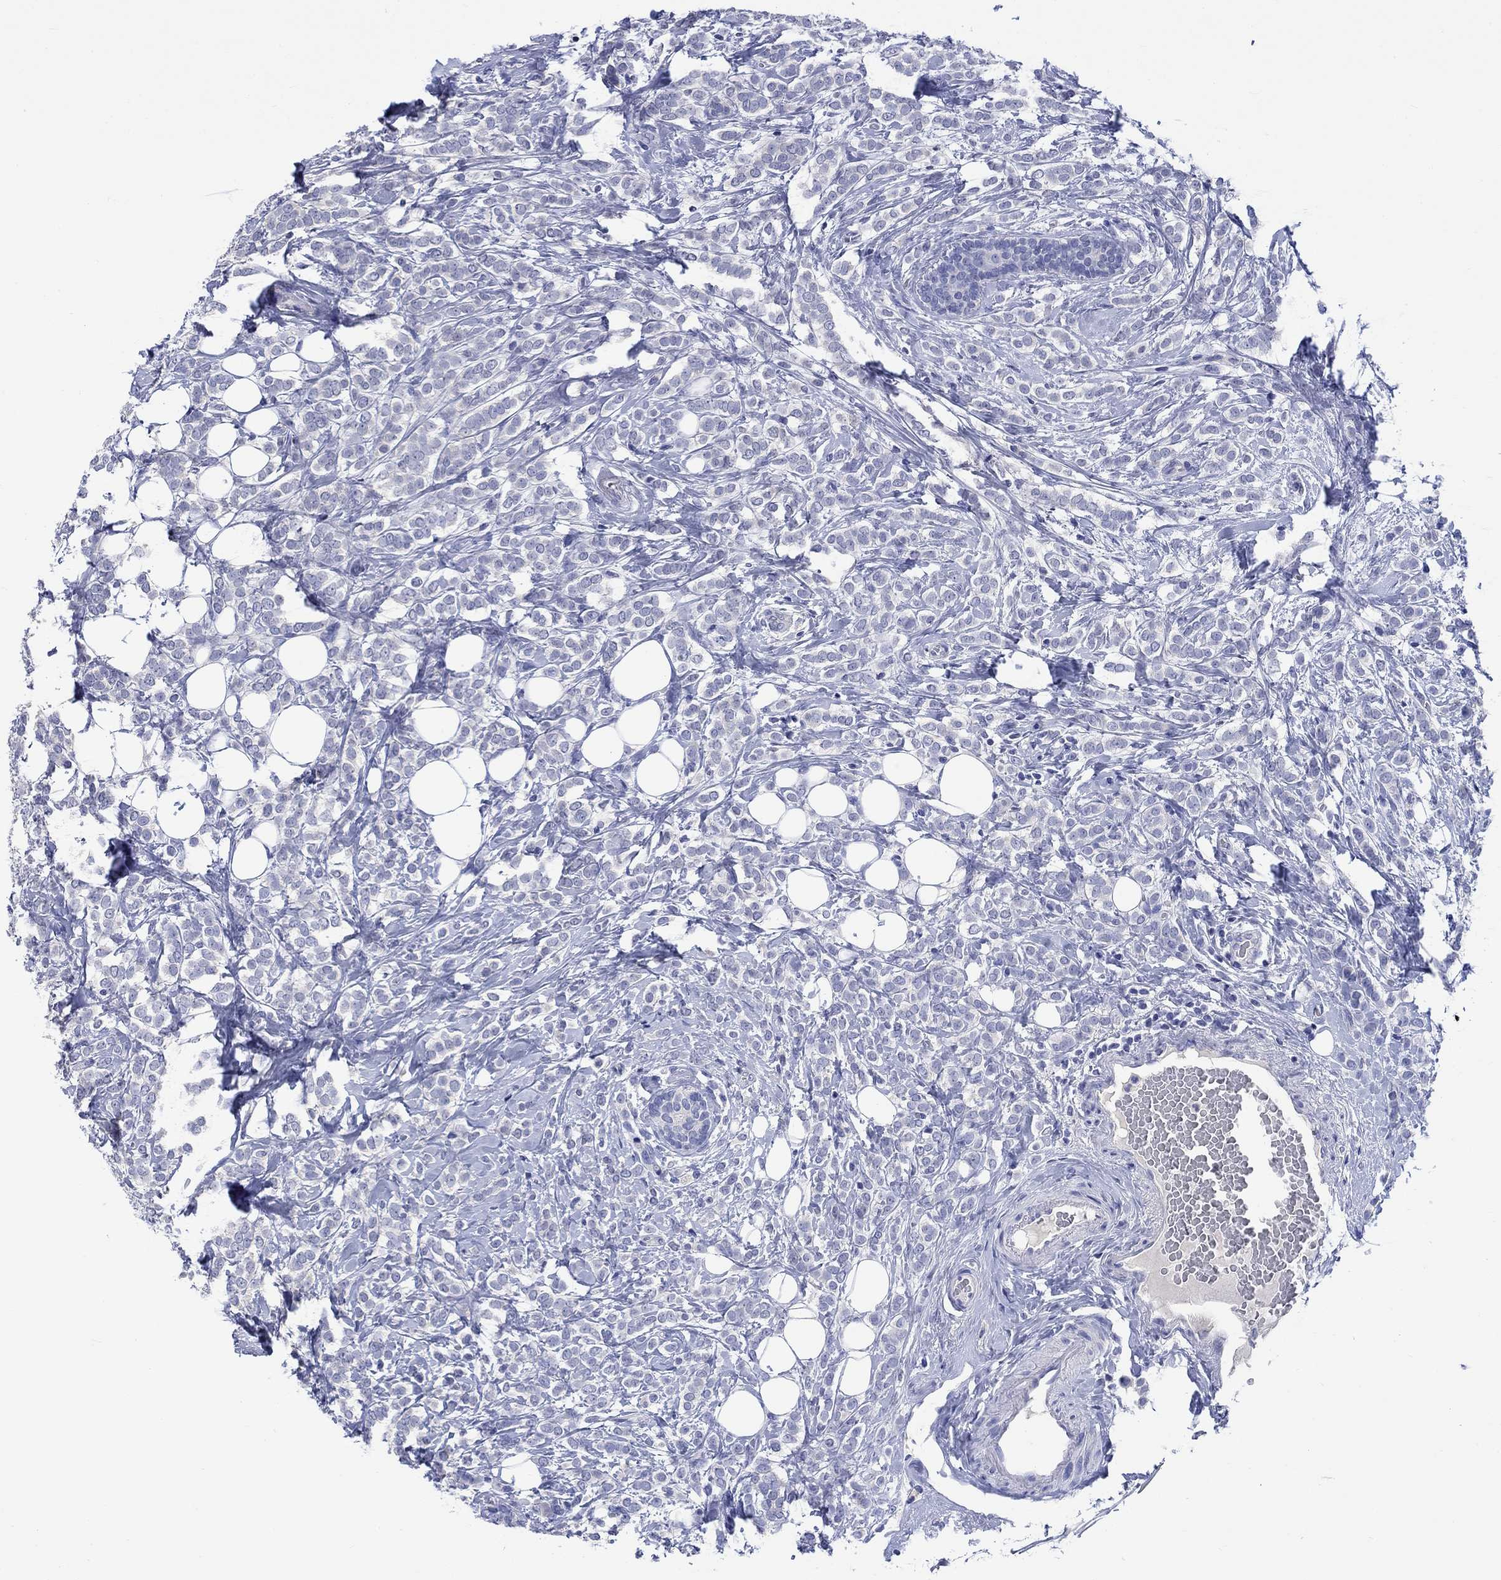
{"staining": {"intensity": "negative", "quantity": "none", "location": "none"}, "tissue": "breast cancer", "cell_type": "Tumor cells", "image_type": "cancer", "snomed": [{"axis": "morphology", "description": "Lobular carcinoma"}, {"axis": "topography", "description": "Breast"}], "caption": "There is no significant positivity in tumor cells of lobular carcinoma (breast).", "gene": "TOMM20L", "patient": {"sex": "female", "age": 49}}